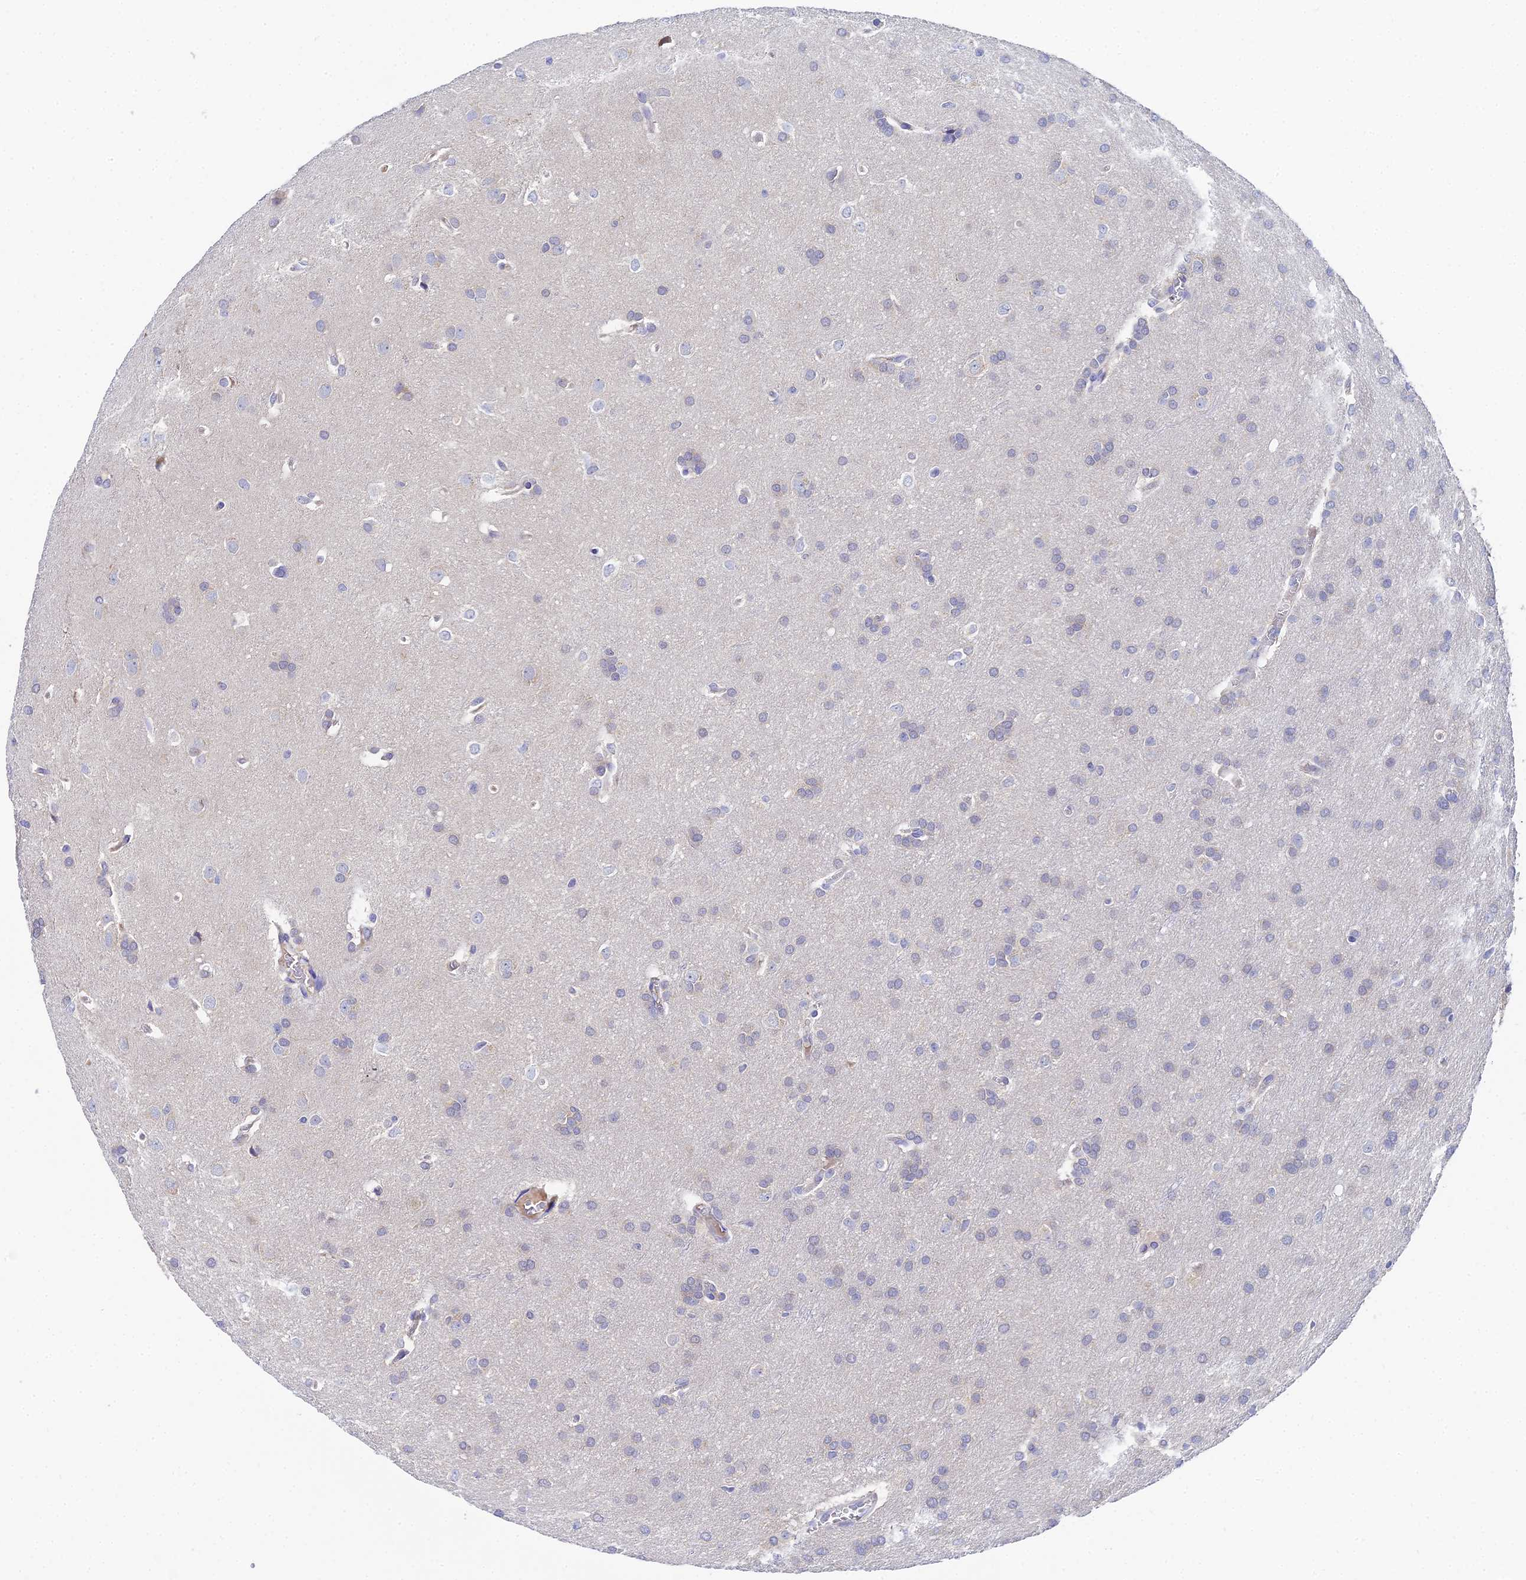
{"staining": {"intensity": "negative", "quantity": "none", "location": "none"}, "tissue": "glioma", "cell_type": "Tumor cells", "image_type": "cancer", "snomed": [{"axis": "morphology", "description": "Glioma, malignant, Low grade"}, {"axis": "topography", "description": "Brain"}], "caption": "Tumor cells are negative for brown protein staining in malignant glioma (low-grade). Brightfield microscopy of immunohistochemistry (IHC) stained with DAB (brown) and hematoxylin (blue), captured at high magnification.", "gene": "UBE2L3", "patient": {"sex": "female", "age": 32}}